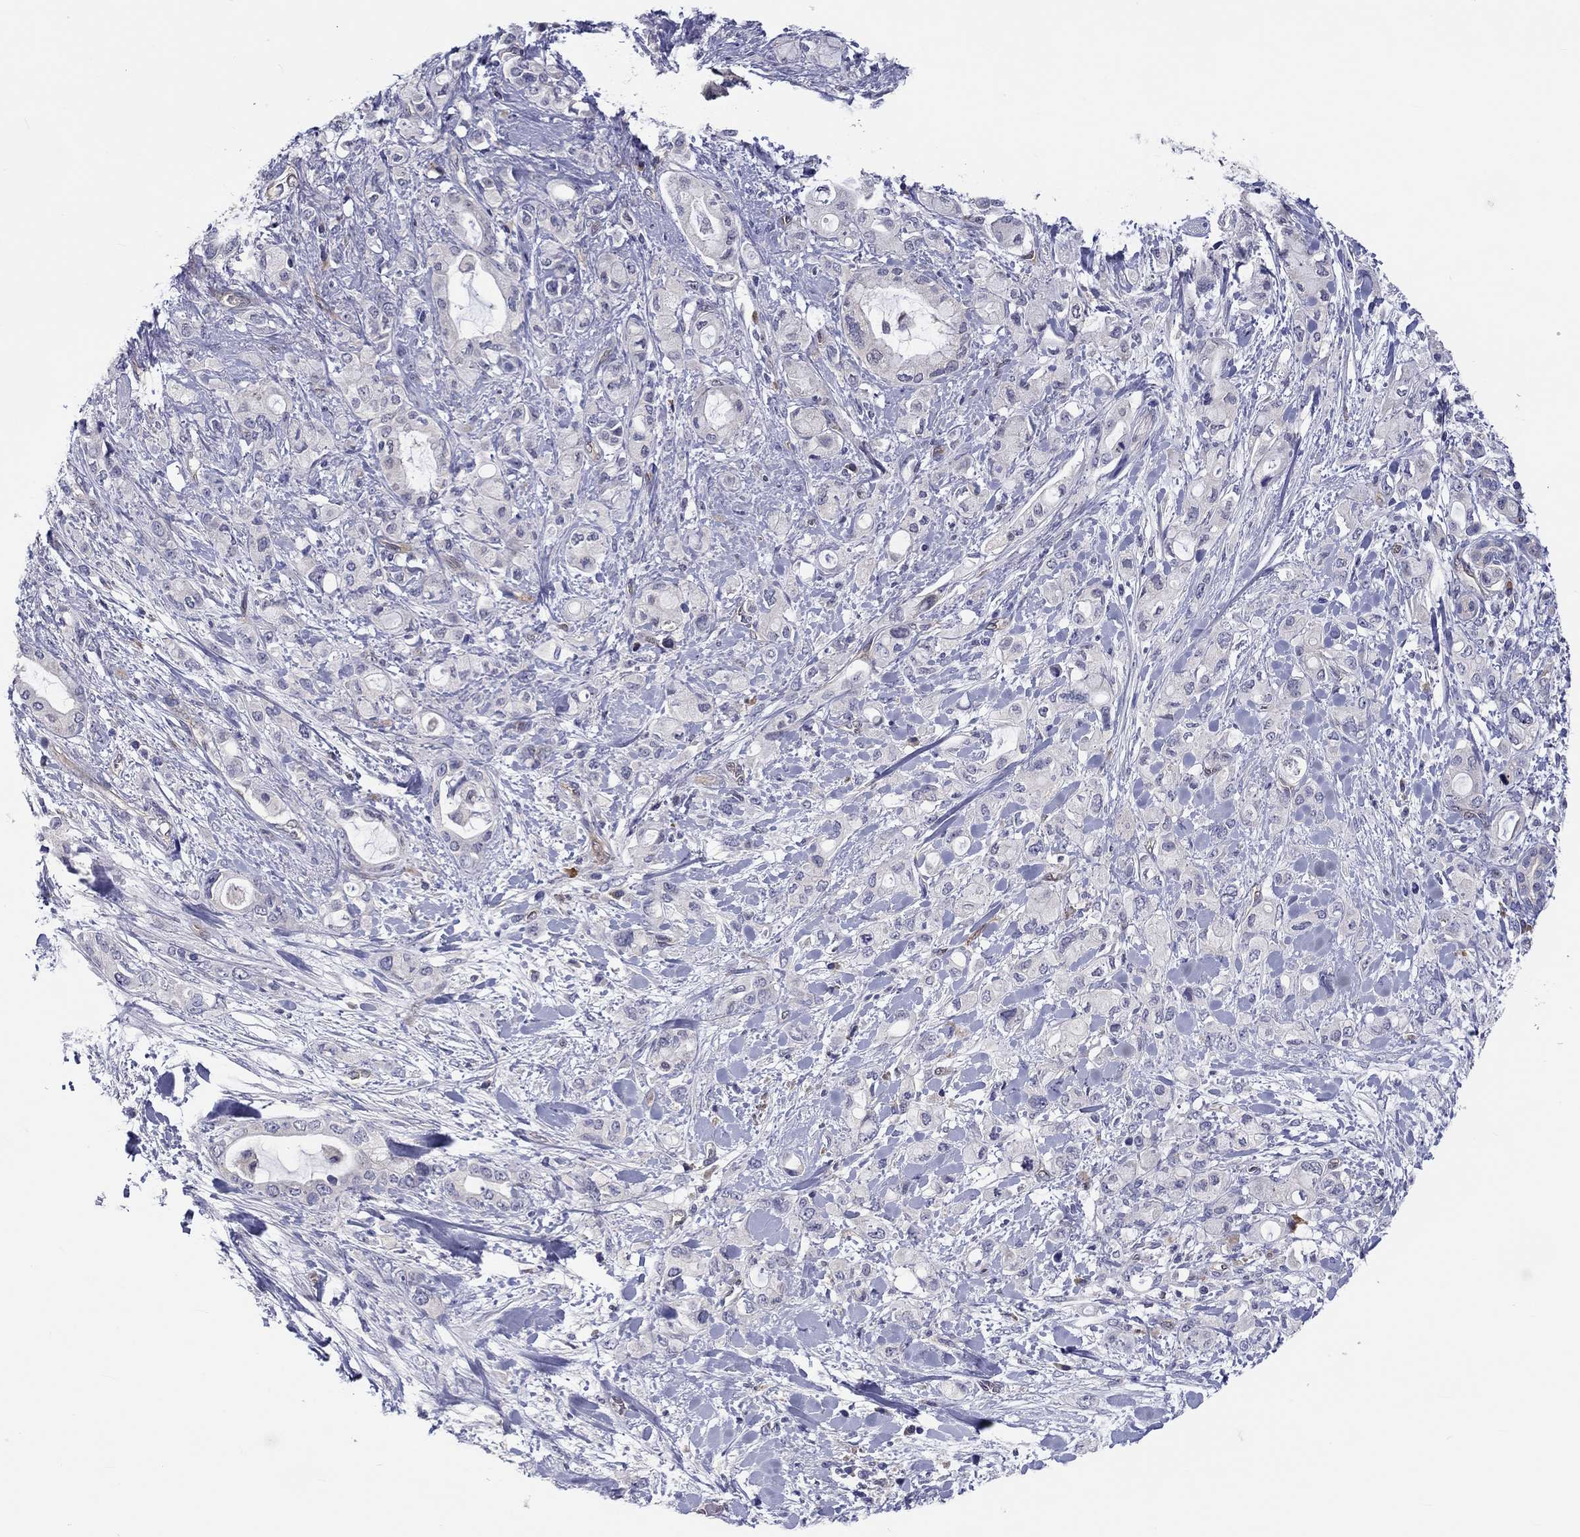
{"staining": {"intensity": "negative", "quantity": "none", "location": "none"}, "tissue": "pancreatic cancer", "cell_type": "Tumor cells", "image_type": "cancer", "snomed": [{"axis": "morphology", "description": "Adenocarcinoma, NOS"}, {"axis": "topography", "description": "Pancreas"}], "caption": "Tumor cells show no significant expression in adenocarcinoma (pancreatic).", "gene": "ABCG4", "patient": {"sex": "female", "age": 56}}